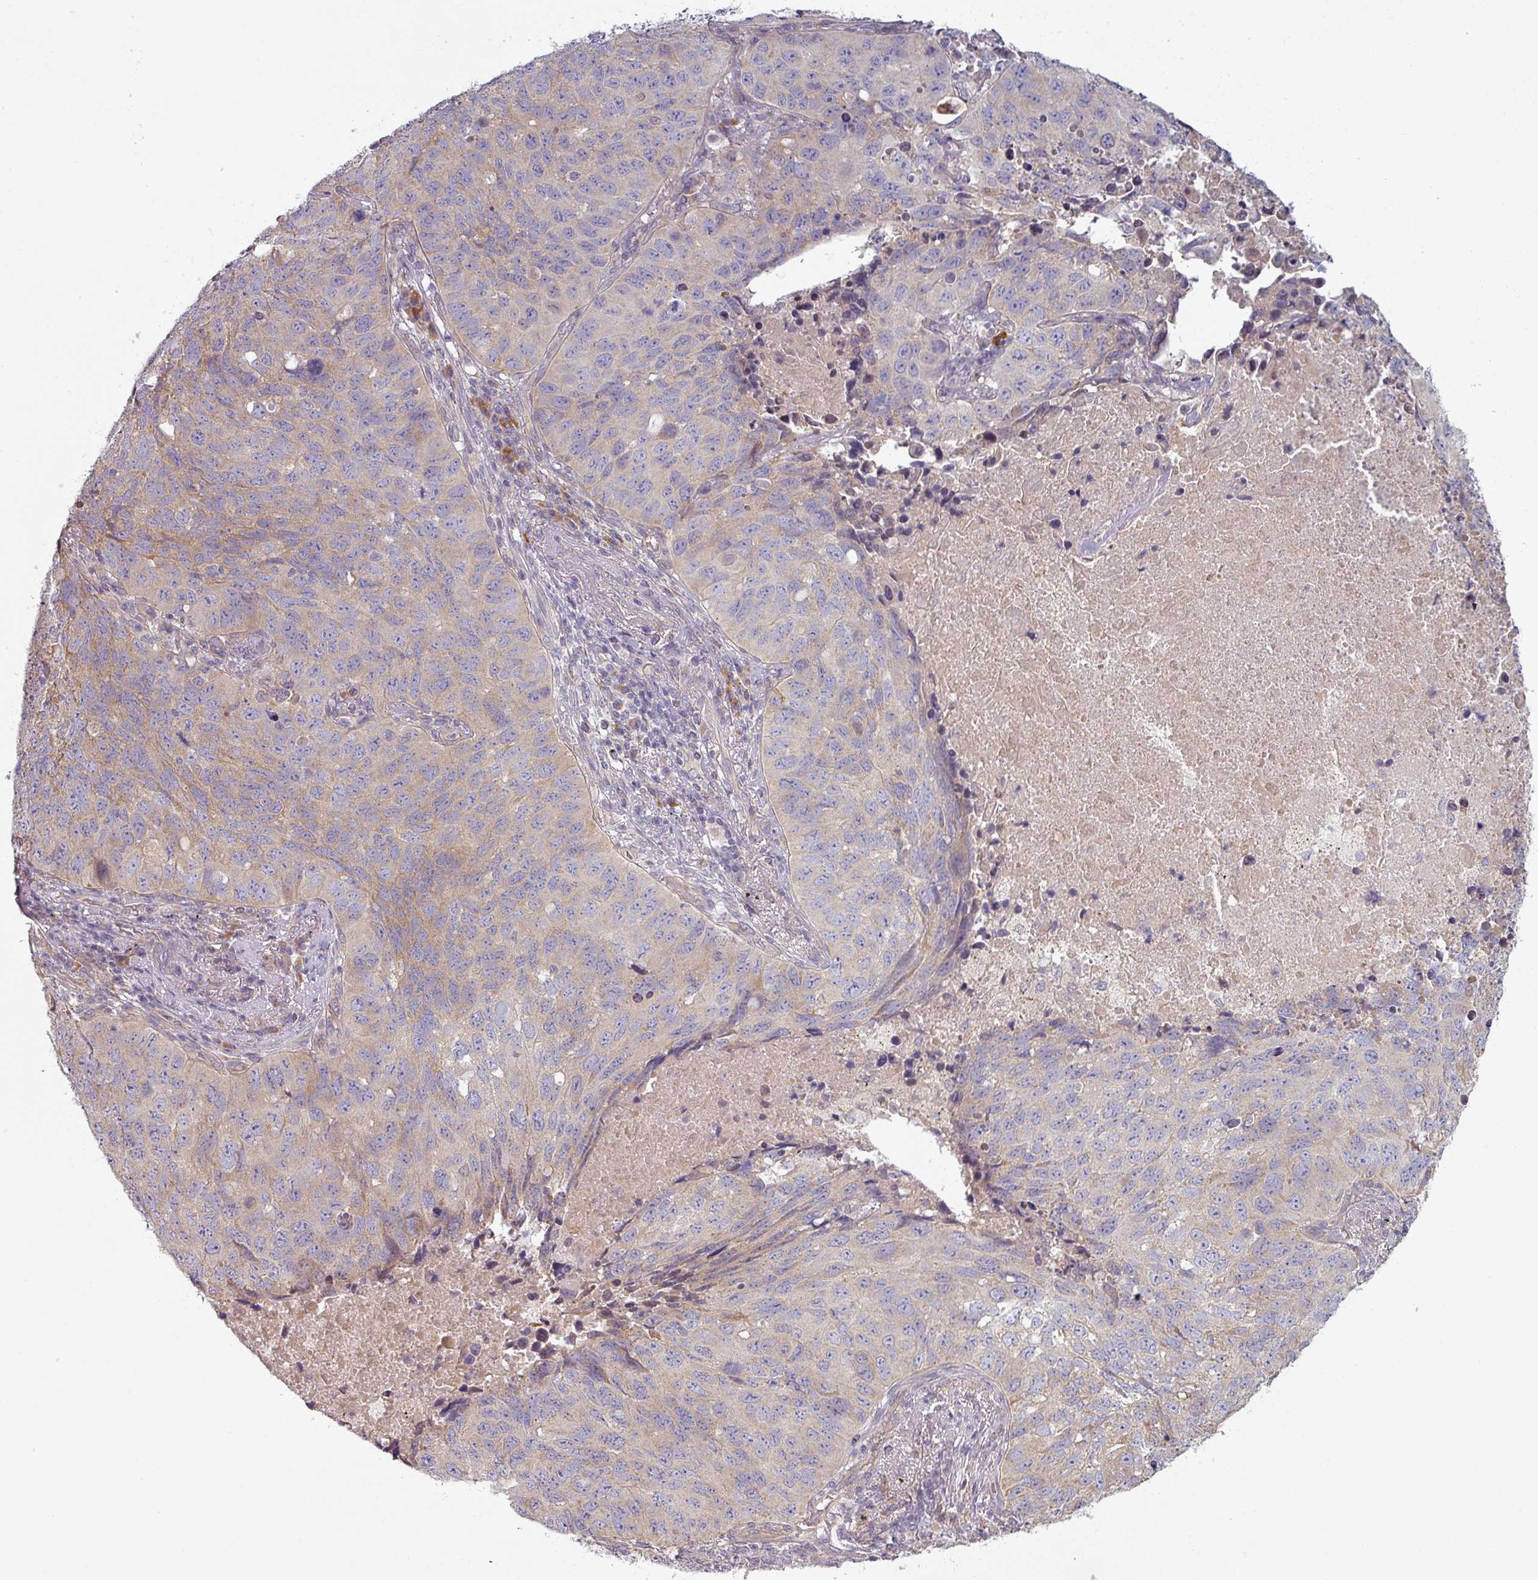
{"staining": {"intensity": "weak", "quantity": "<25%", "location": "cytoplasmic/membranous"}, "tissue": "lung cancer", "cell_type": "Tumor cells", "image_type": "cancer", "snomed": [{"axis": "morphology", "description": "Squamous cell carcinoma, NOS"}, {"axis": "topography", "description": "Lung"}], "caption": "The immunohistochemistry (IHC) photomicrograph has no significant expression in tumor cells of lung cancer (squamous cell carcinoma) tissue.", "gene": "PLEKHJ1", "patient": {"sex": "male", "age": 60}}